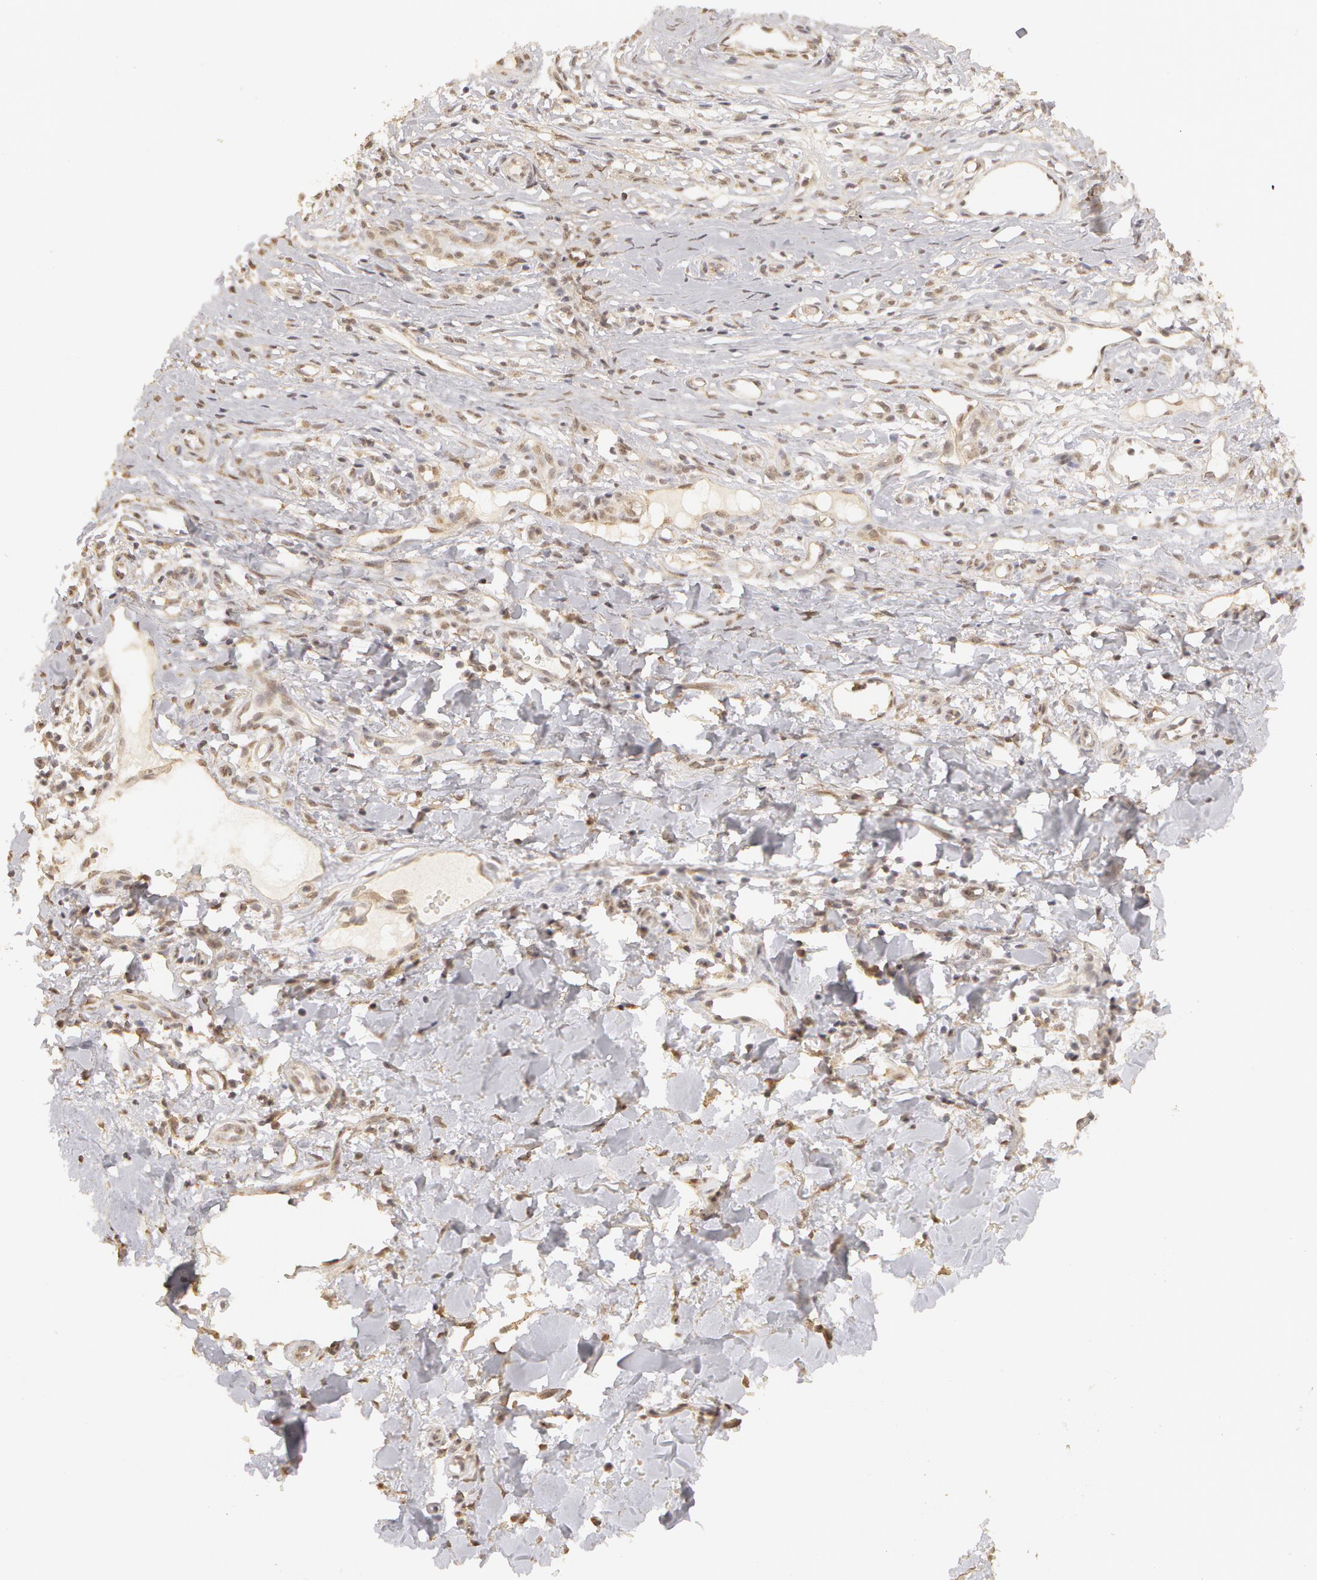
{"staining": {"intensity": "weak", "quantity": "25%-75%", "location": "nuclear"}, "tissue": "skin cancer", "cell_type": "Tumor cells", "image_type": "cancer", "snomed": [{"axis": "morphology", "description": "Basal cell carcinoma"}, {"axis": "topography", "description": "Skin"}], "caption": "IHC histopathology image of neoplastic tissue: skin basal cell carcinoma stained using immunohistochemistry (IHC) shows low levels of weak protein expression localized specifically in the nuclear of tumor cells, appearing as a nuclear brown color.", "gene": "ADAM10", "patient": {"sex": "male", "age": 75}}